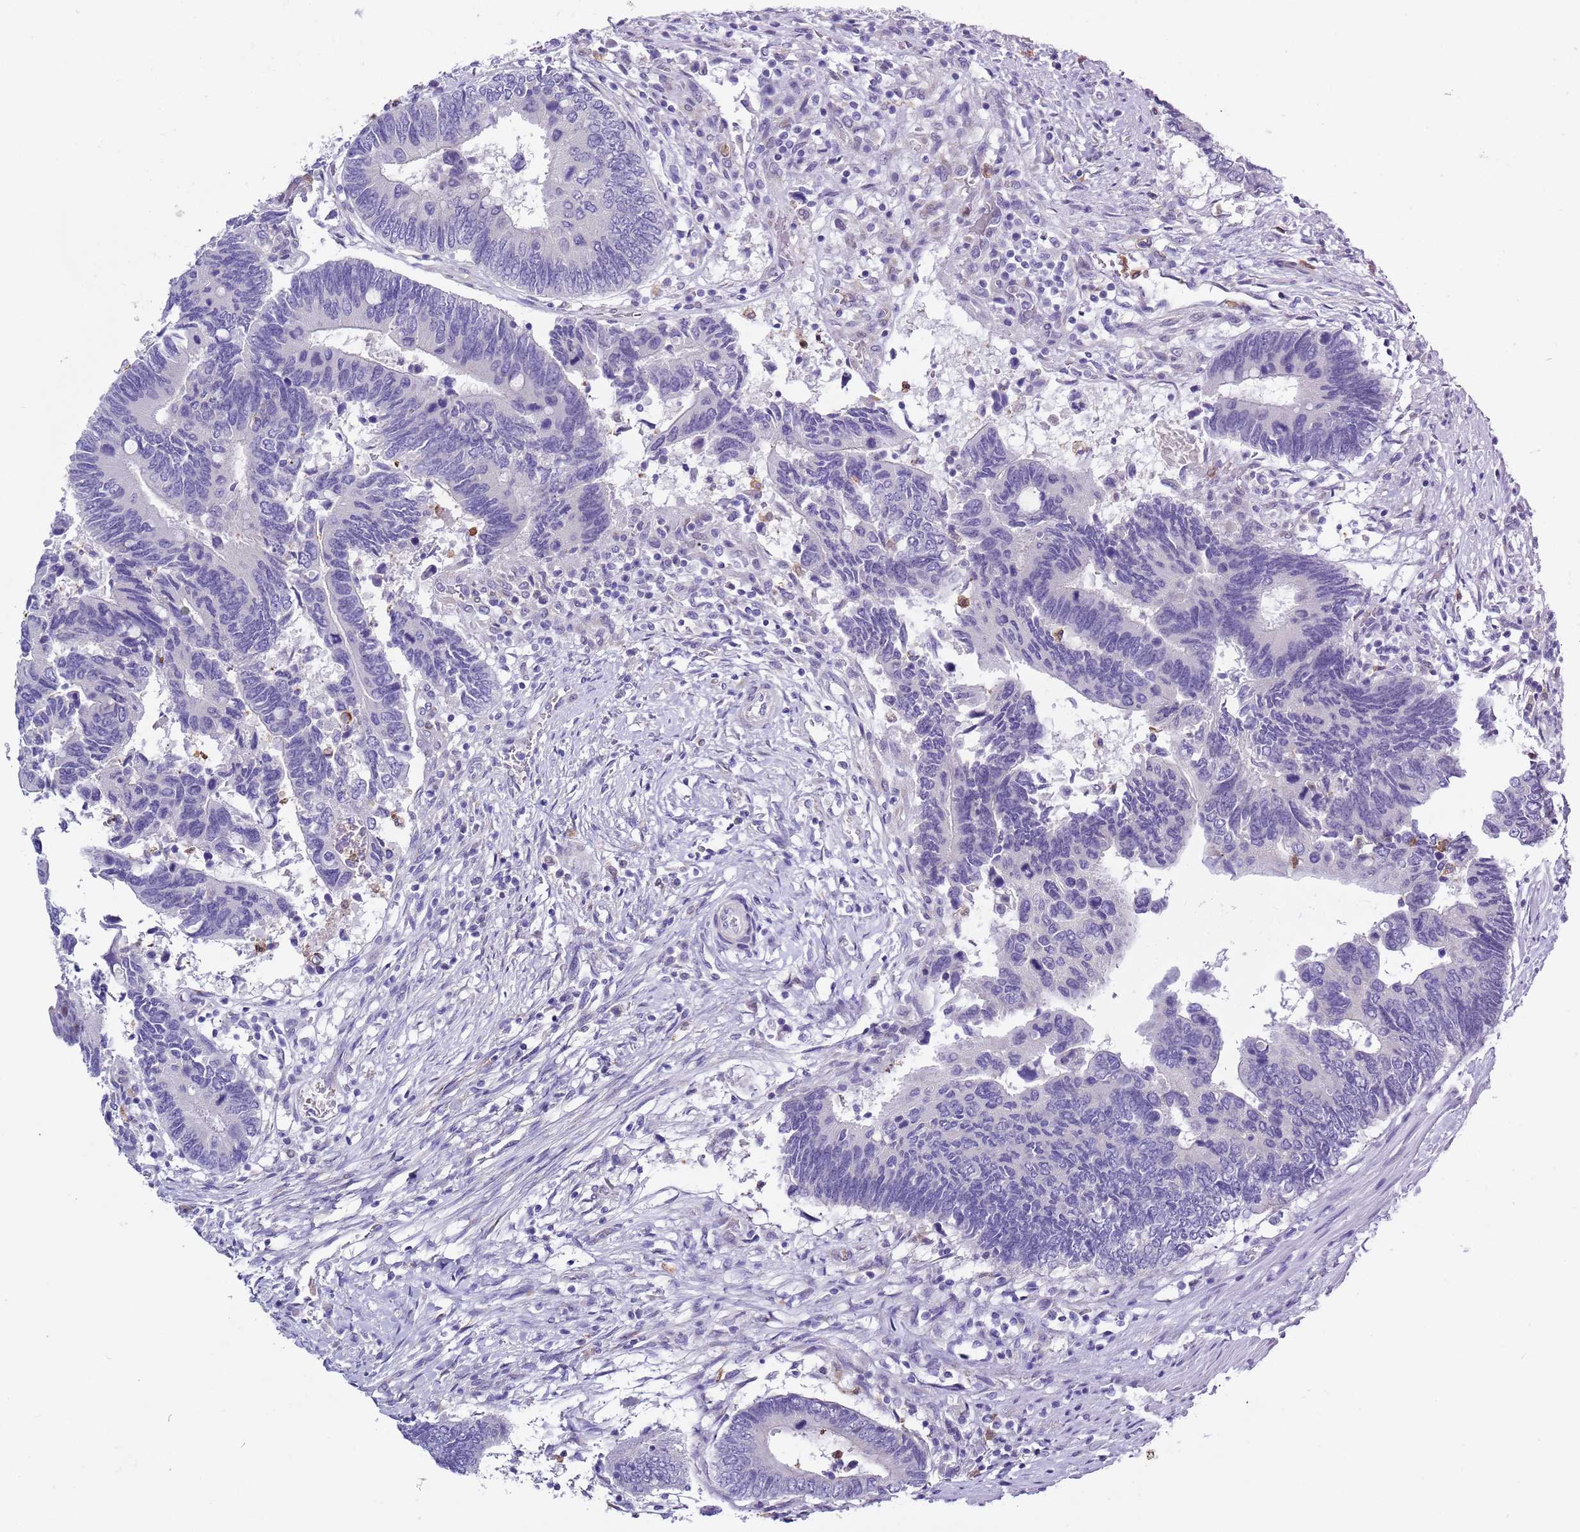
{"staining": {"intensity": "negative", "quantity": "none", "location": "none"}, "tissue": "colorectal cancer", "cell_type": "Tumor cells", "image_type": "cancer", "snomed": [{"axis": "morphology", "description": "Adenocarcinoma, NOS"}, {"axis": "topography", "description": "Colon"}], "caption": "High magnification brightfield microscopy of colorectal cancer stained with DAB (brown) and counterstained with hematoxylin (blue): tumor cells show no significant expression.", "gene": "ZFP2", "patient": {"sex": "male", "age": 87}}